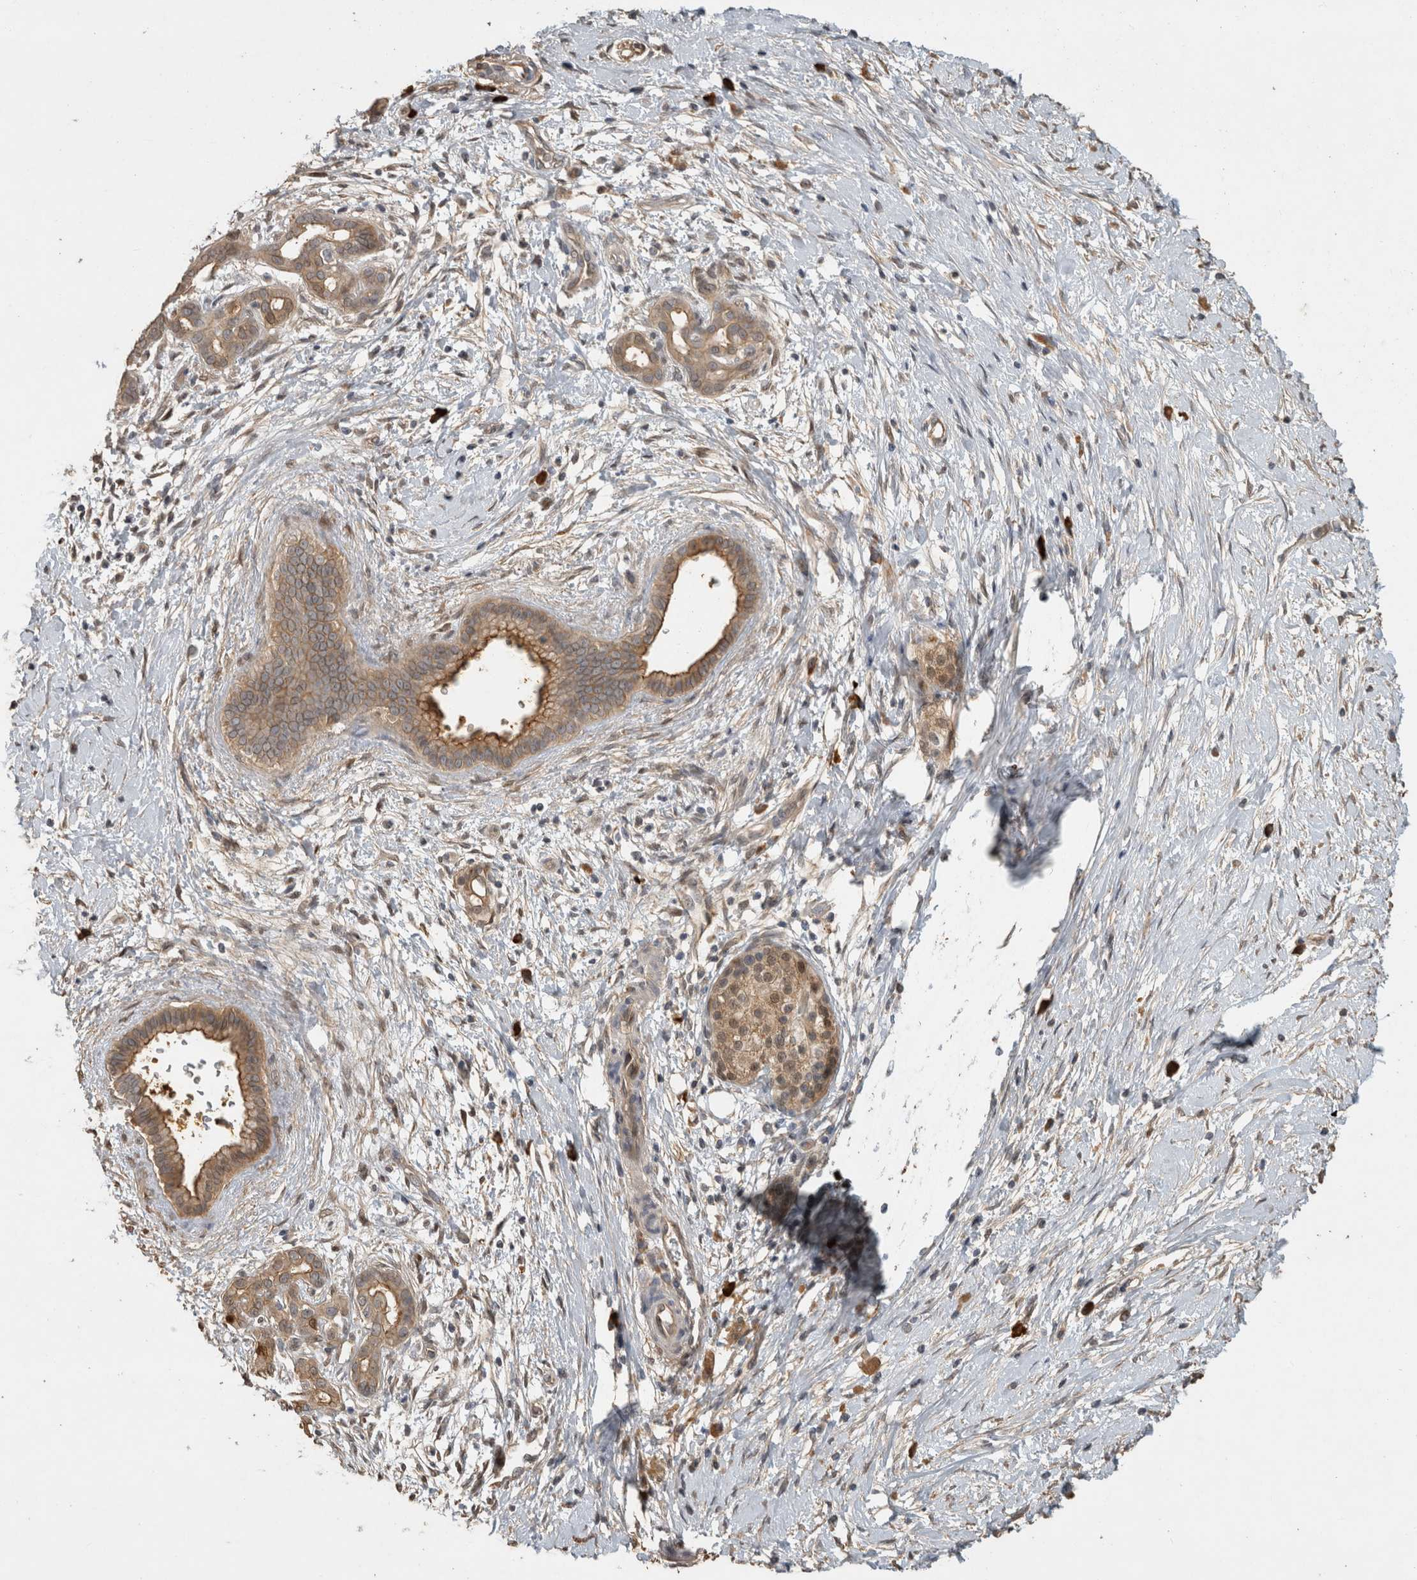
{"staining": {"intensity": "moderate", "quantity": ">75%", "location": "cytoplasmic/membranous"}, "tissue": "pancreatic cancer", "cell_type": "Tumor cells", "image_type": "cancer", "snomed": [{"axis": "morphology", "description": "Adenocarcinoma, NOS"}, {"axis": "topography", "description": "Pancreas"}], "caption": "The photomicrograph displays immunohistochemical staining of pancreatic cancer (adenocarcinoma). There is moderate cytoplasmic/membranous expression is appreciated in approximately >75% of tumor cells.", "gene": "RHPN1", "patient": {"sex": "male", "age": 58}}